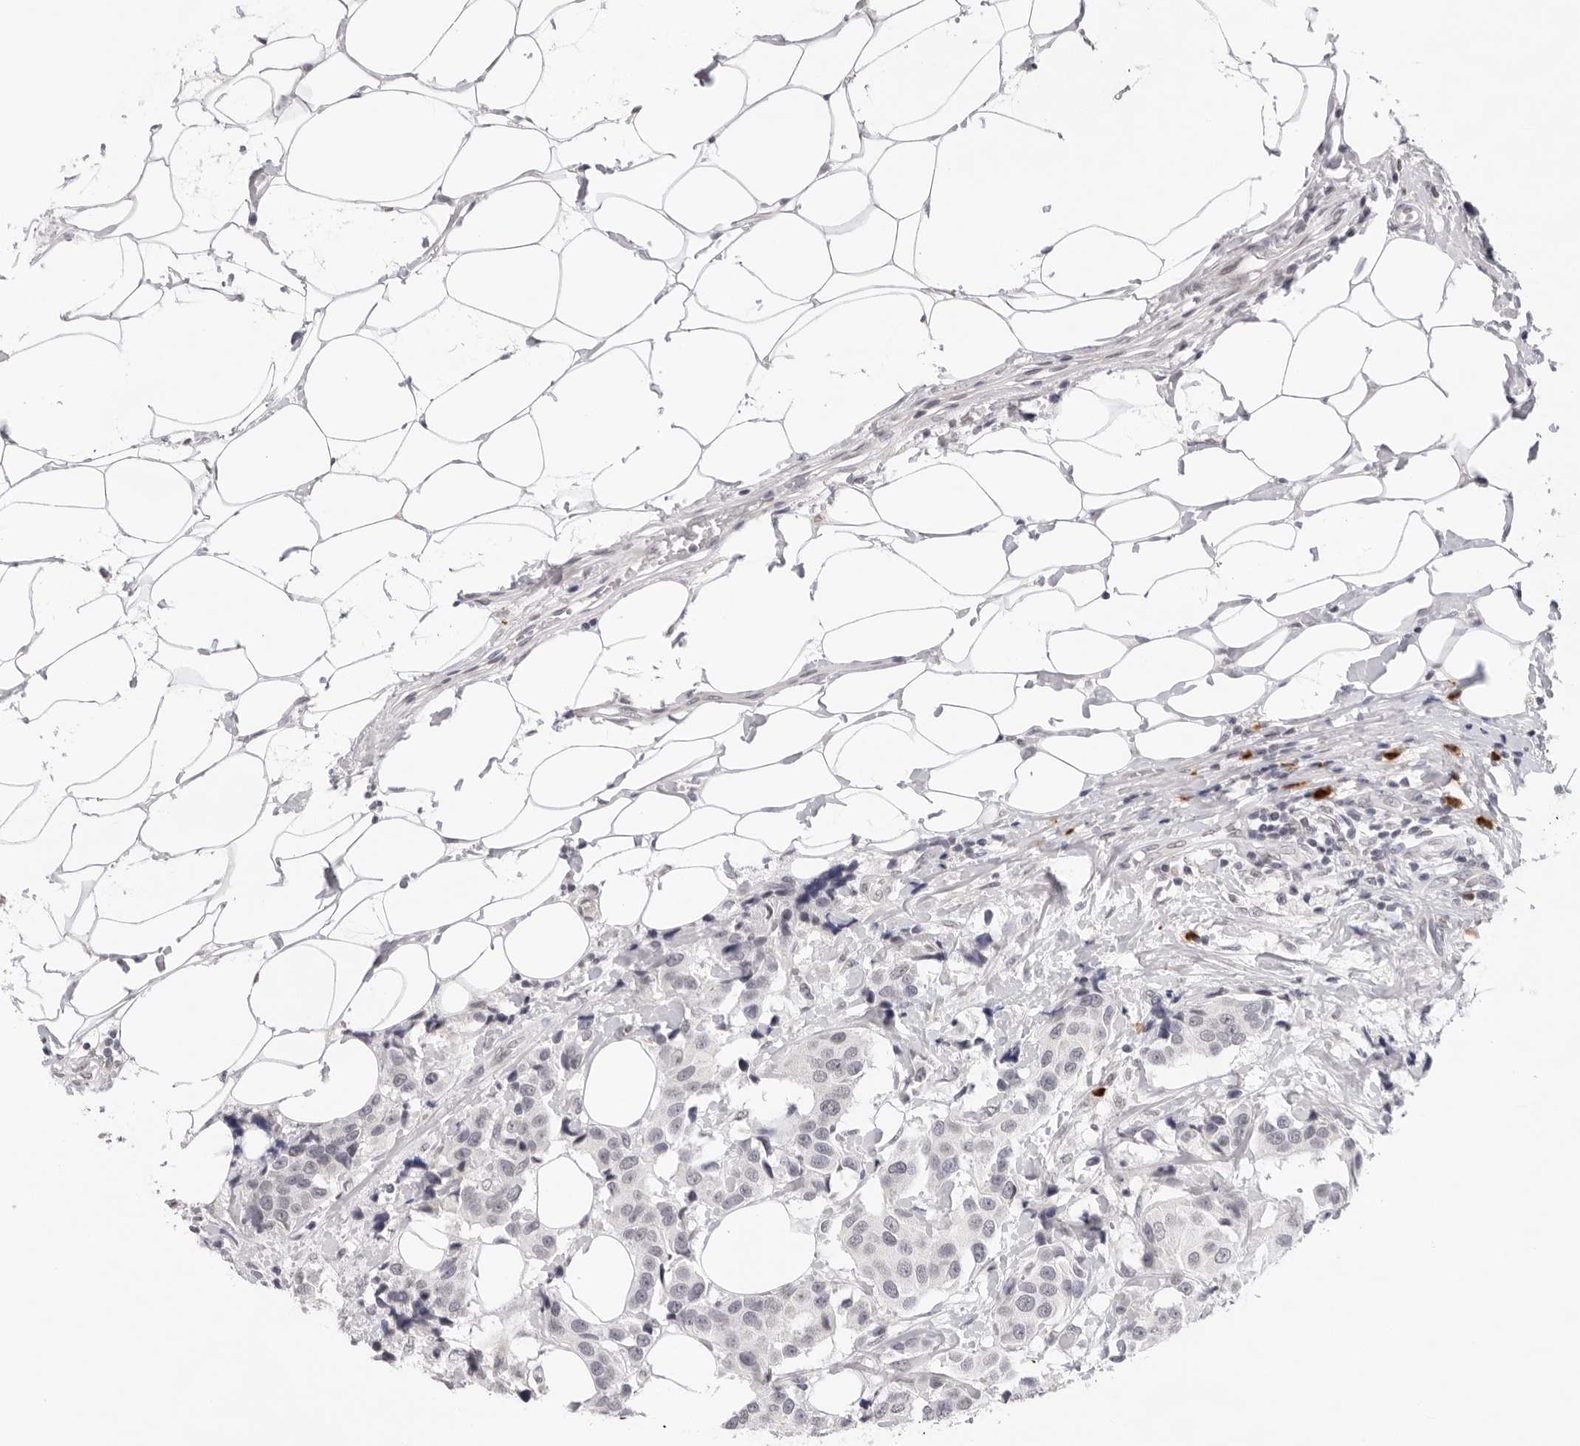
{"staining": {"intensity": "negative", "quantity": "none", "location": "none"}, "tissue": "breast cancer", "cell_type": "Tumor cells", "image_type": "cancer", "snomed": [{"axis": "morphology", "description": "Normal tissue, NOS"}, {"axis": "morphology", "description": "Duct carcinoma"}, {"axis": "topography", "description": "Breast"}], "caption": "Human breast intraductal carcinoma stained for a protein using immunohistochemistry (IHC) demonstrates no staining in tumor cells.", "gene": "IL17RA", "patient": {"sex": "female", "age": 39}}